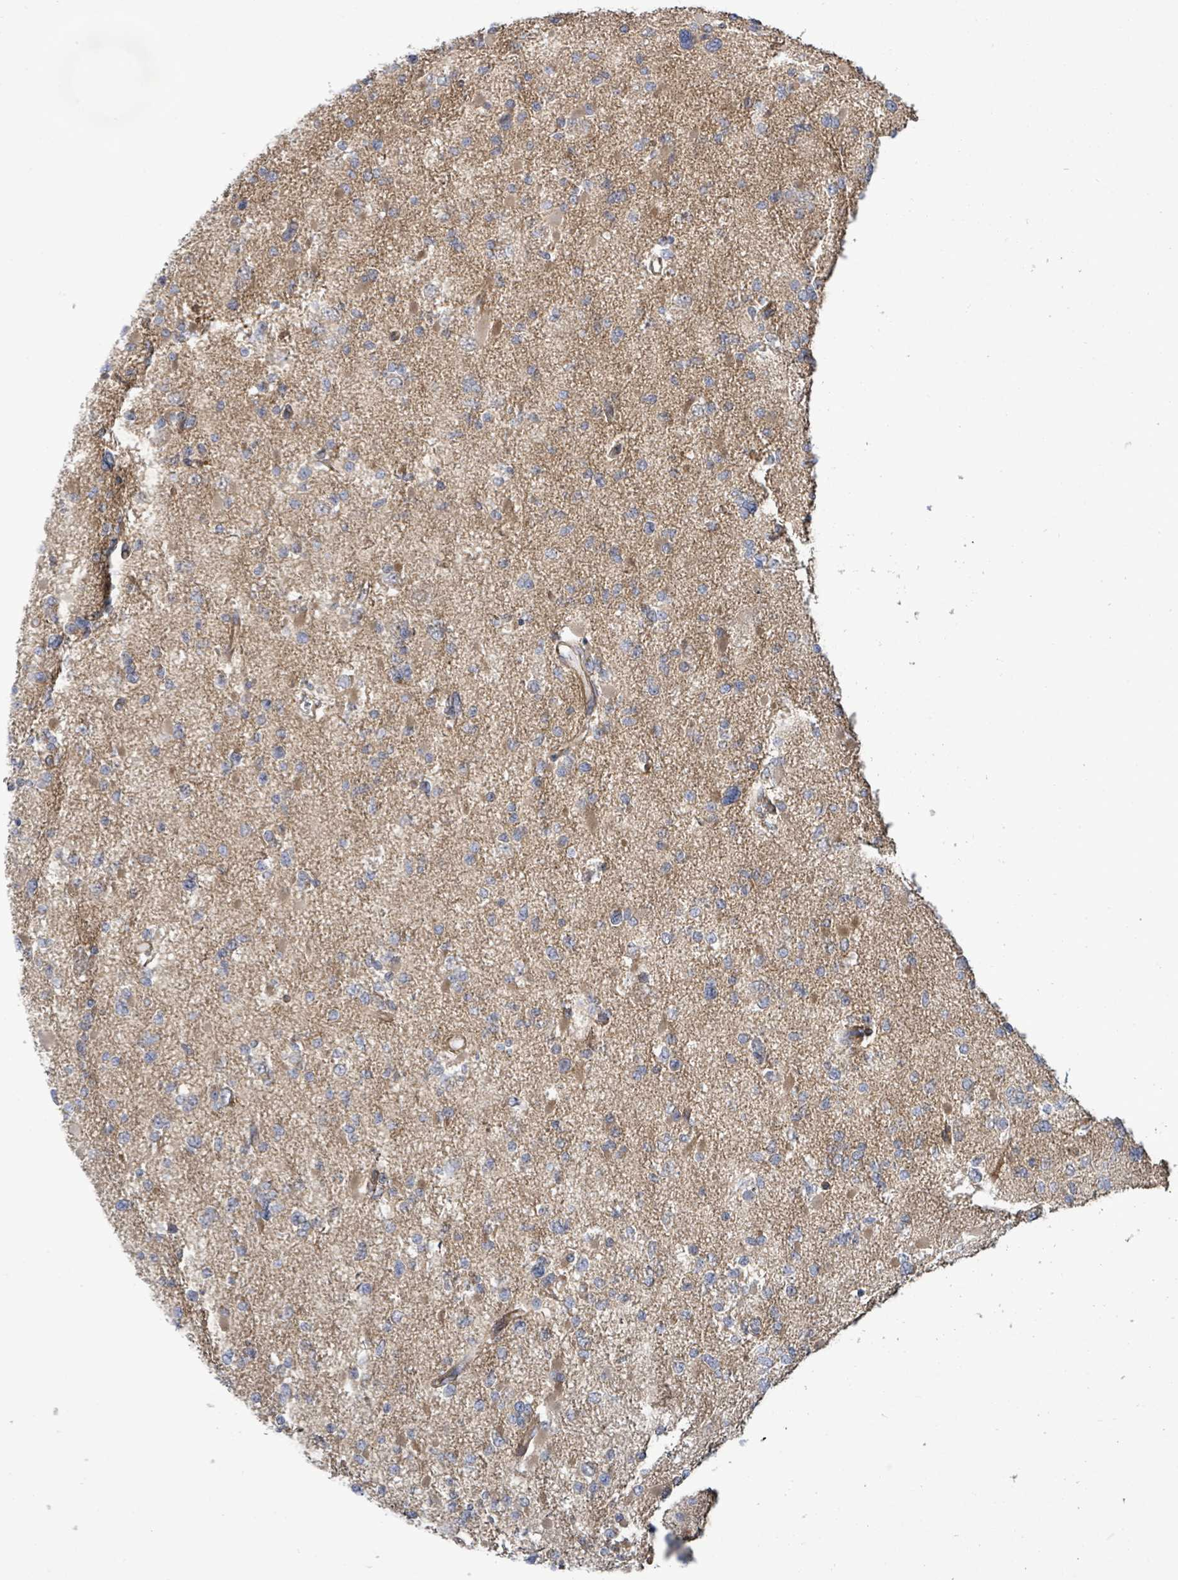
{"staining": {"intensity": "weak", "quantity": "25%-75%", "location": "cytoplasmic/membranous"}, "tissue": "glioma", "cell_type": "Tumor cells", "image_type": "cancer", "snomed": [{"axis": "morphology", "description": "Glioma, malignant, Low grade"}, {"axis": "topography", "description": "Brain"}], "caption": "An immunohistochemistry micrograph of neoplastic tissue is shown. Protein staining in brown highlights weak cytoplasmic/membranous positivity in malignant glioma (low-grade) within tumor cells.", "gene": "KBTBD11", "patient": {"sex": "female", "age": 22}}